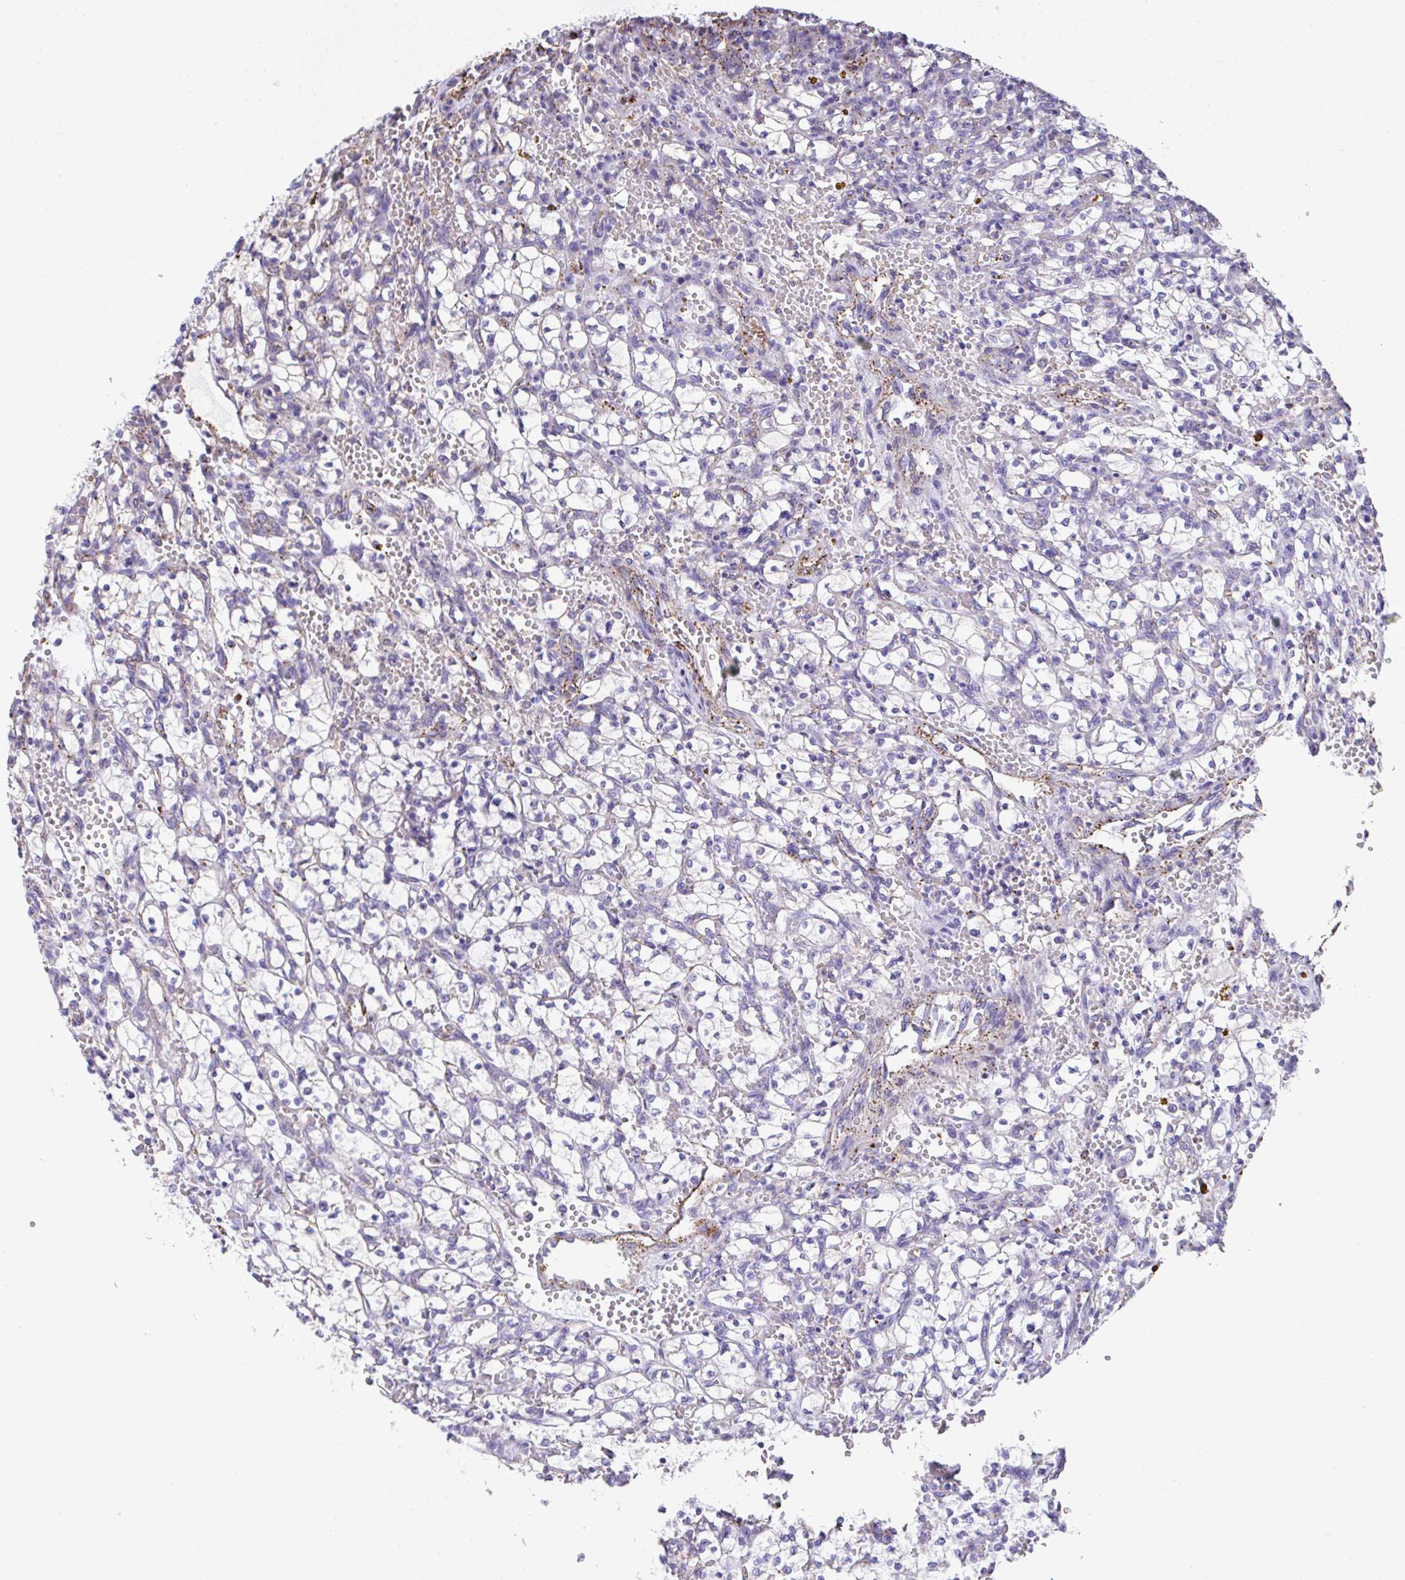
{"staining": {"intensity": "negative", "quantity": "none", "location": "none"}, "tissue": "renal cancer", "cell_type": "Tumor cells", "image_type": "cancer", "snomed": [{"axis": "morphology", "description": "Adenocarcinoma, NOS"}, {"axis": "topography", "description": "Kidney"}], "caption": "Tumor cells show no significant protein staining in renal adenocarcinoma.", "gene": "TNFAIP8", "patient": {"sex": "female", "age": 64}}